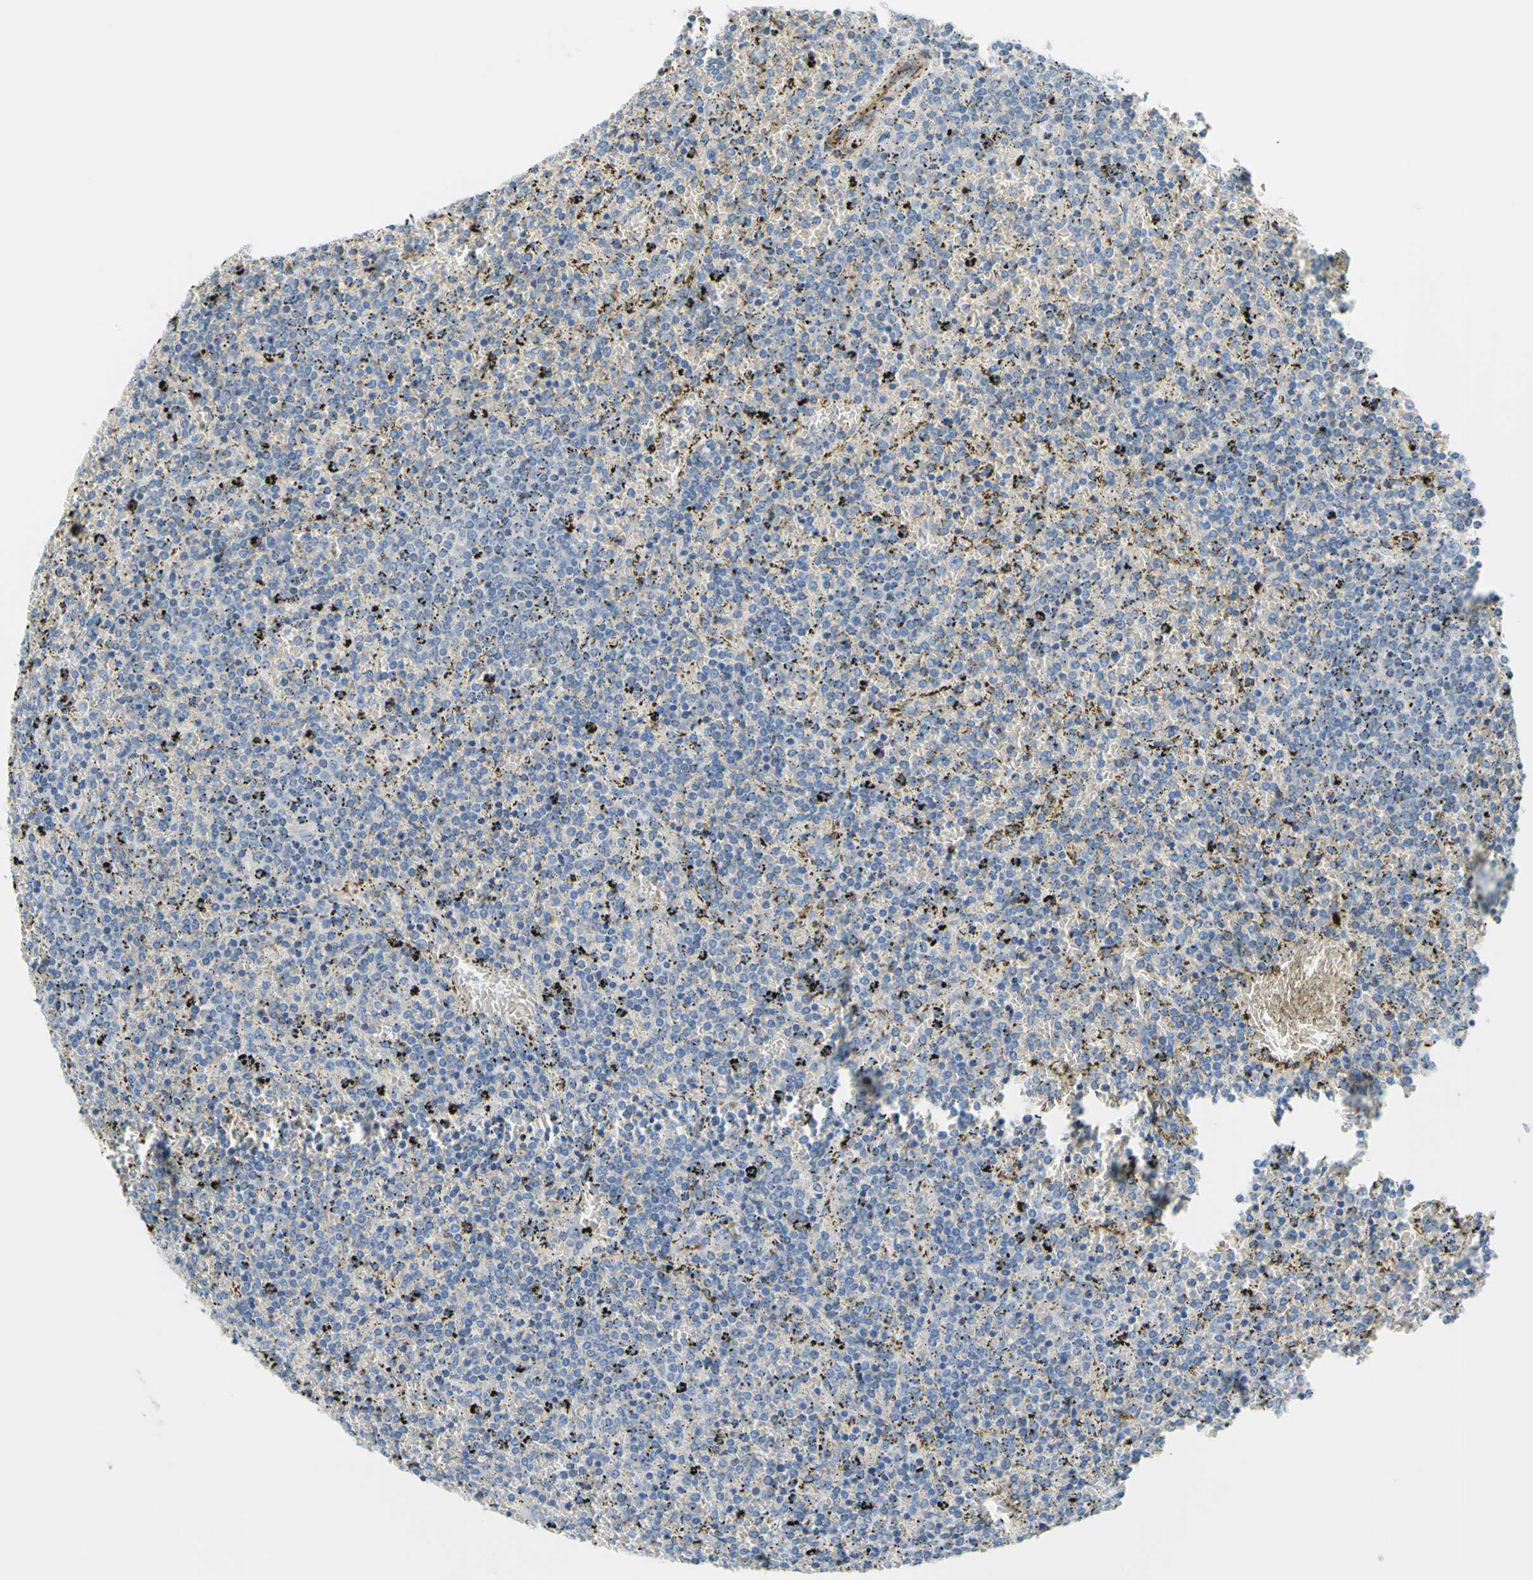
{"staining": {"intensity": "negative", "quantity": "none", "location": "none"}, "tissue": "lymphoma", "cell_type": "Tumor cells", "image_type": "cancer", "snomed": [{"axis": "morphology", "description": "Malignant lymphoma, non-Hodgkin's type, Low grade"}, {"axis": "topography", "description": "Spleen"}], "caption": "The immunohistochemistry micrograph has no significant positivity in tumor cells of lymphoma tissue.", "gene": "PRRG2", "patient": {"sex": "female", "age": 77}}